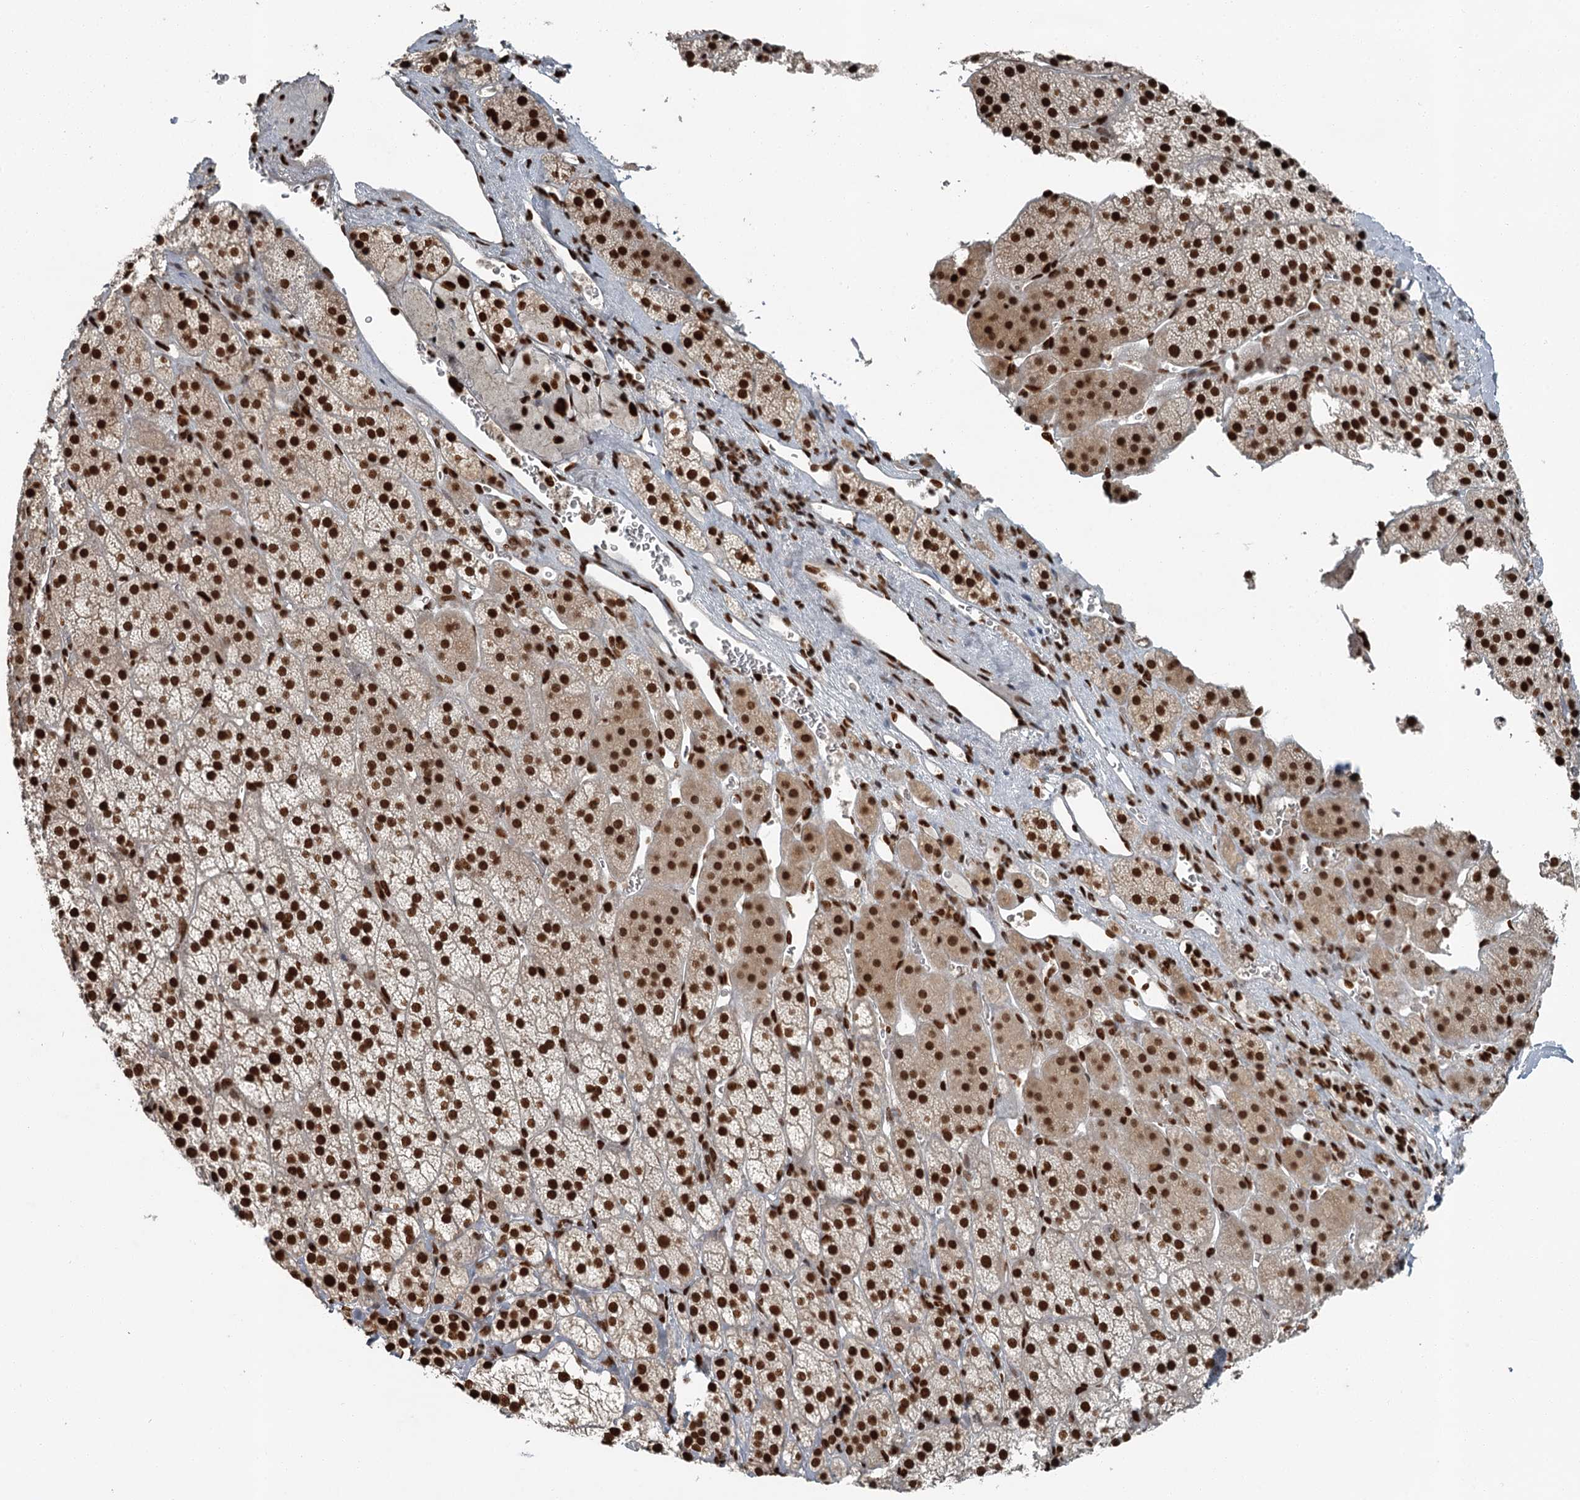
{"staining": {"intensity": "strong", "quantity": ">75%", "location": "nuclear"}, "tissue": "adrenal gland", "cell_type": "Glandular cells", "image_type": "normal", "snomed": [{"axis": "morphology", "description": "Normal tissue, NOS"}, {"axis": "topography", "description": "Adrenal gland"}], "caption": "Normal adrenal gland shows strong nuclear staining in about >75% of glandular cells, visualized by immunohistochemistry.", "gene": "RBBP7", "patient": {"sex": "female", "age": 44}}